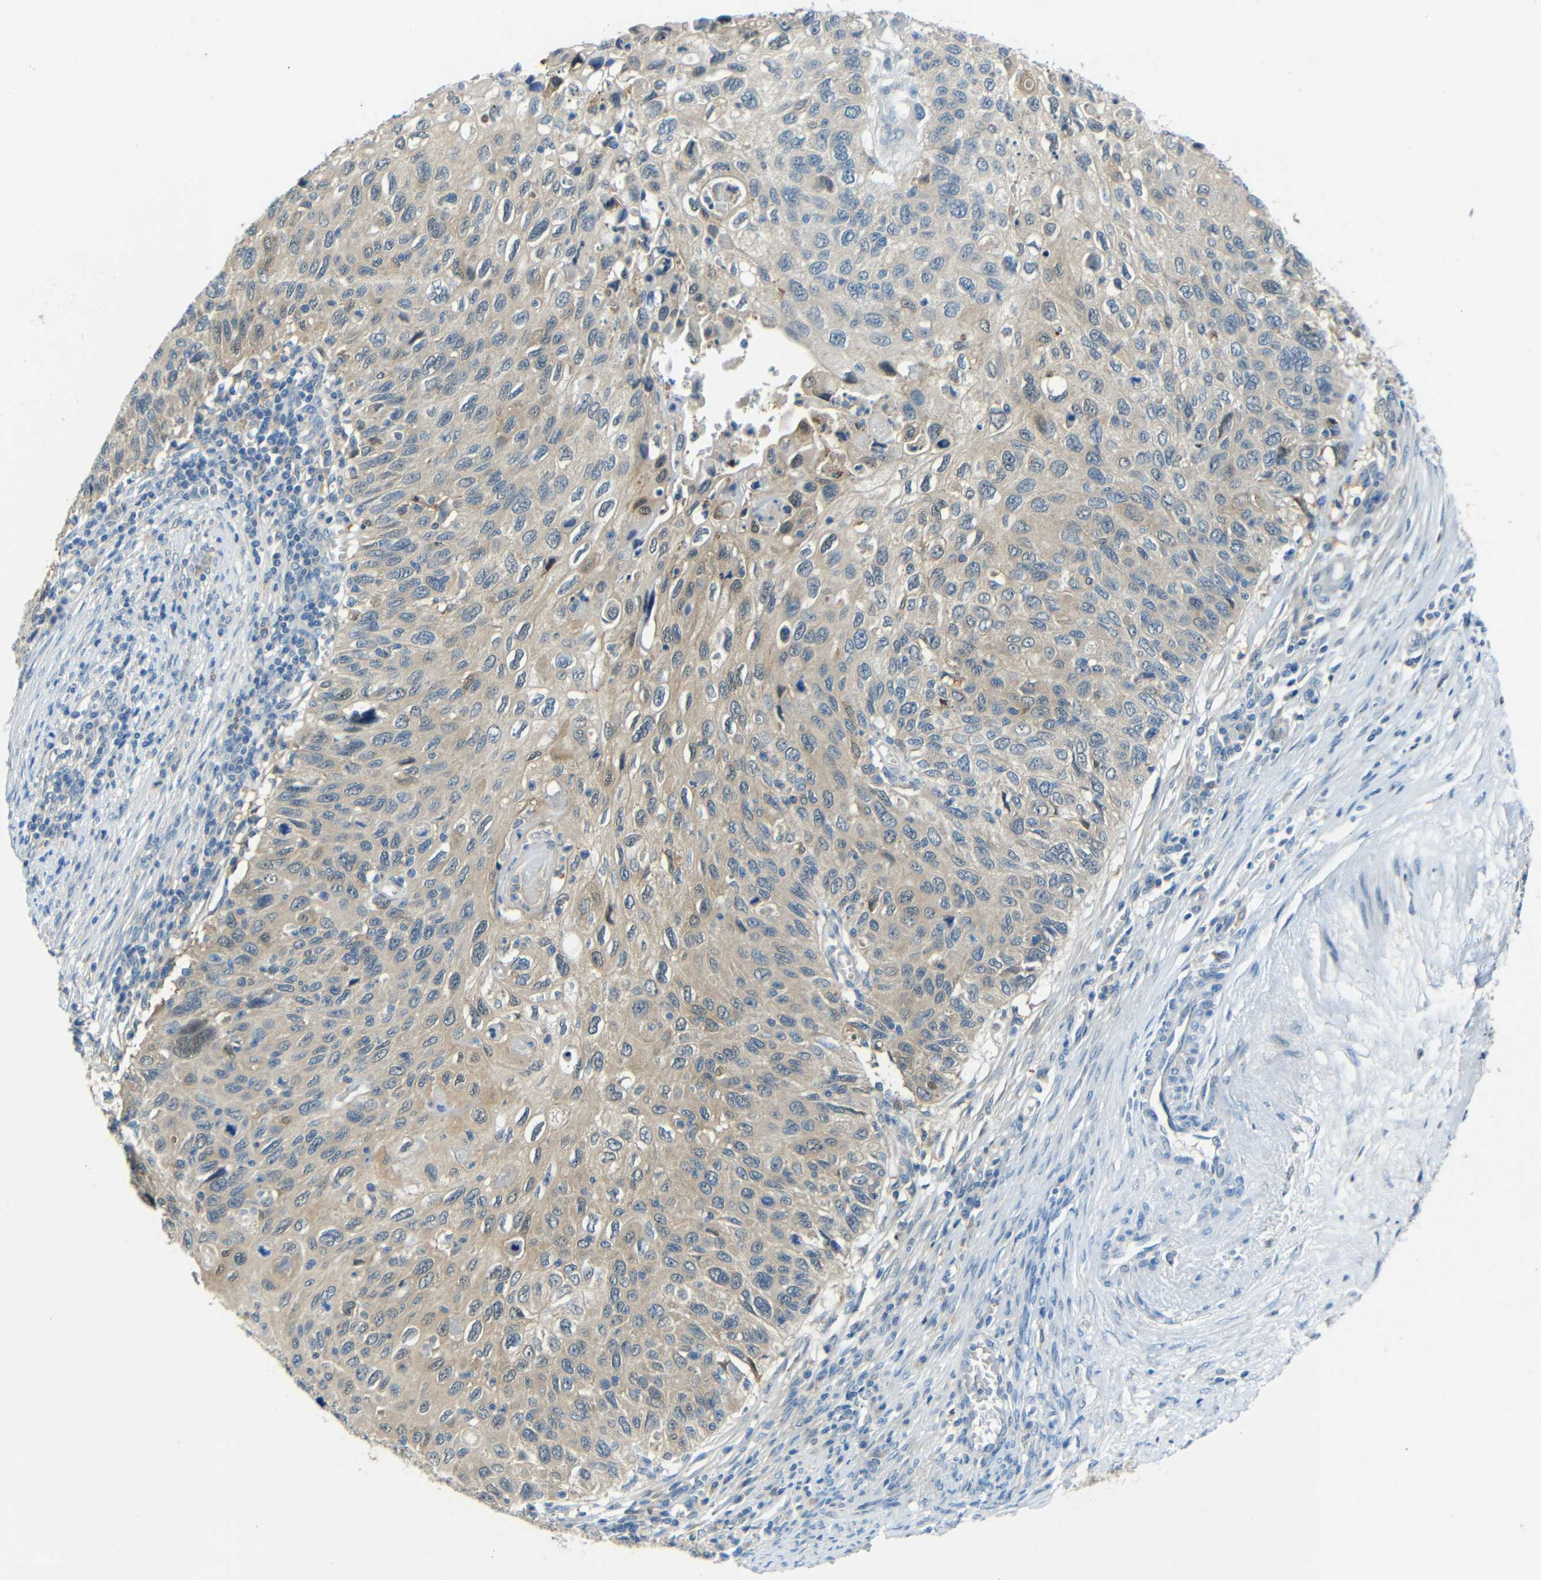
{"staining": {"intensity": "weak", "quantity": "25%-75%", "location": "cytoplasmic/membranous"}, "tissue": "cervical cancer", "cell_type": "Tumor cells", "image_type": "cancer", "snomed": [{"axis": "morphology", "description": "Squamous cell carcinoma, NOS"}, {"axis": "topography", "description": "Cervix"}], "caption": "This photomicrograph displays IHC staining of cervical squamous cell carcinoma, with low weak cytoplasmic/membranous positivity in approximately 25%-75% of tumor cells.", "gene": "CYP26B1", "patient": {"sex": "female", "age": 70}}